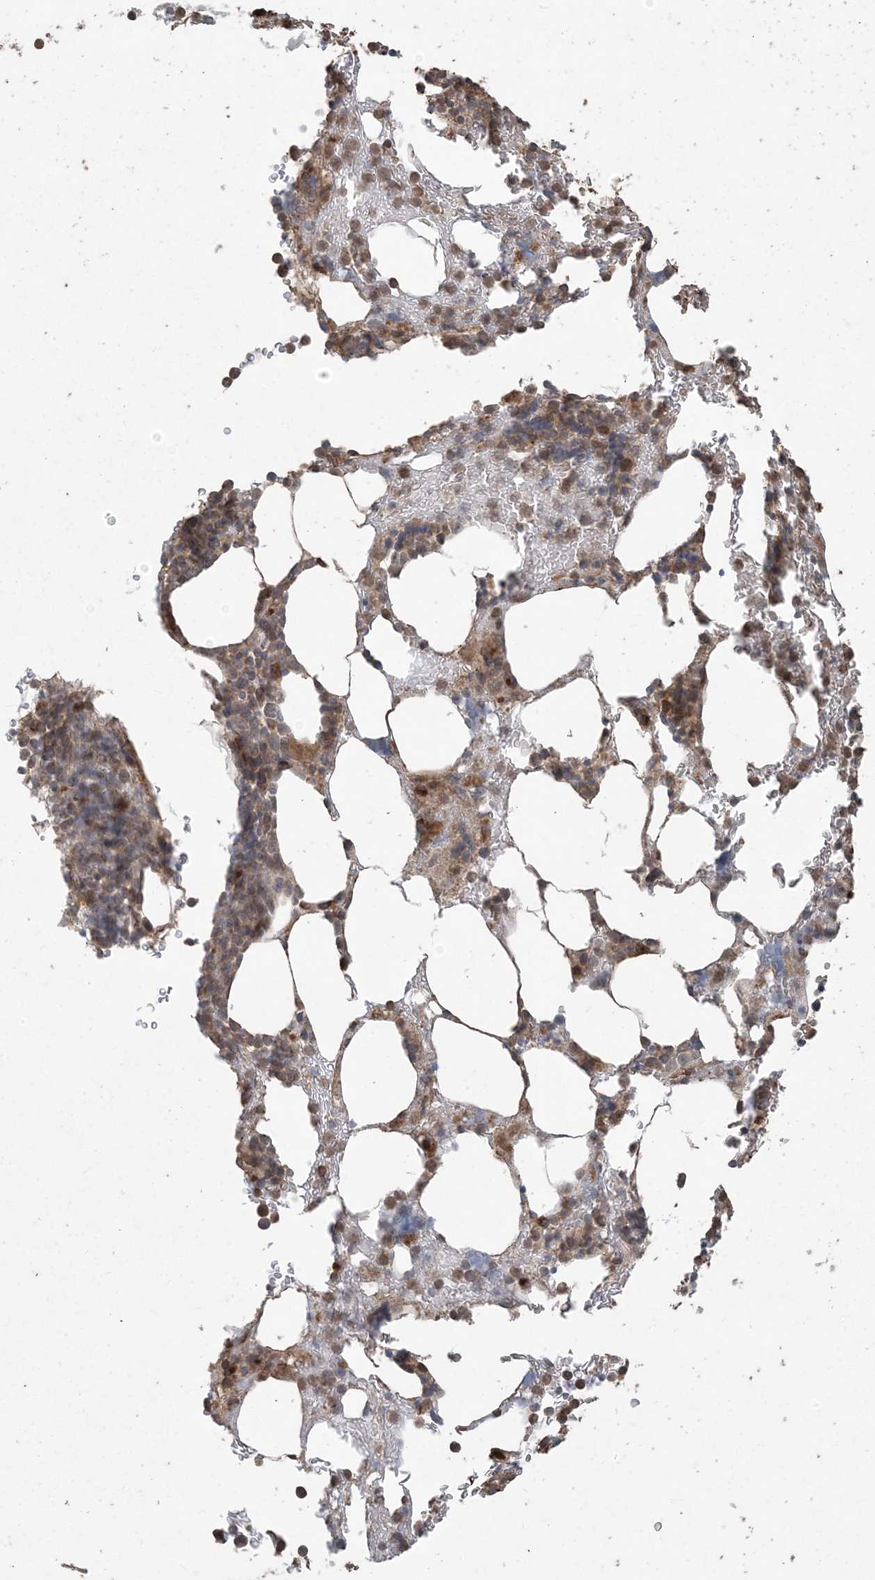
{"staining": {"intensity": "moderate", "quantity": "25%-75%", "location": "cytoplasmic/membranous"}, "tissue": "bone marrow", "cell_type": "Hematopoietic cells", "image_type": "normal", "snomed": [{"axis": "morphology", "description": "Normal tissue, NOS"}, {"axis": "topography", "description": "Bone marrow"}], "caption": "IHC micrograph of unremarkable bone marrow: bone marrow stained using immunohistochemistry (IHC) displays medium levels of moderate protein expression localized specifically in the cytoplasmic/membranous of hematopoietic cells, appearing as a cytoplasmic/membranous brown color.", "gene": "DDX19B", "patient": {"sex": "male"}}